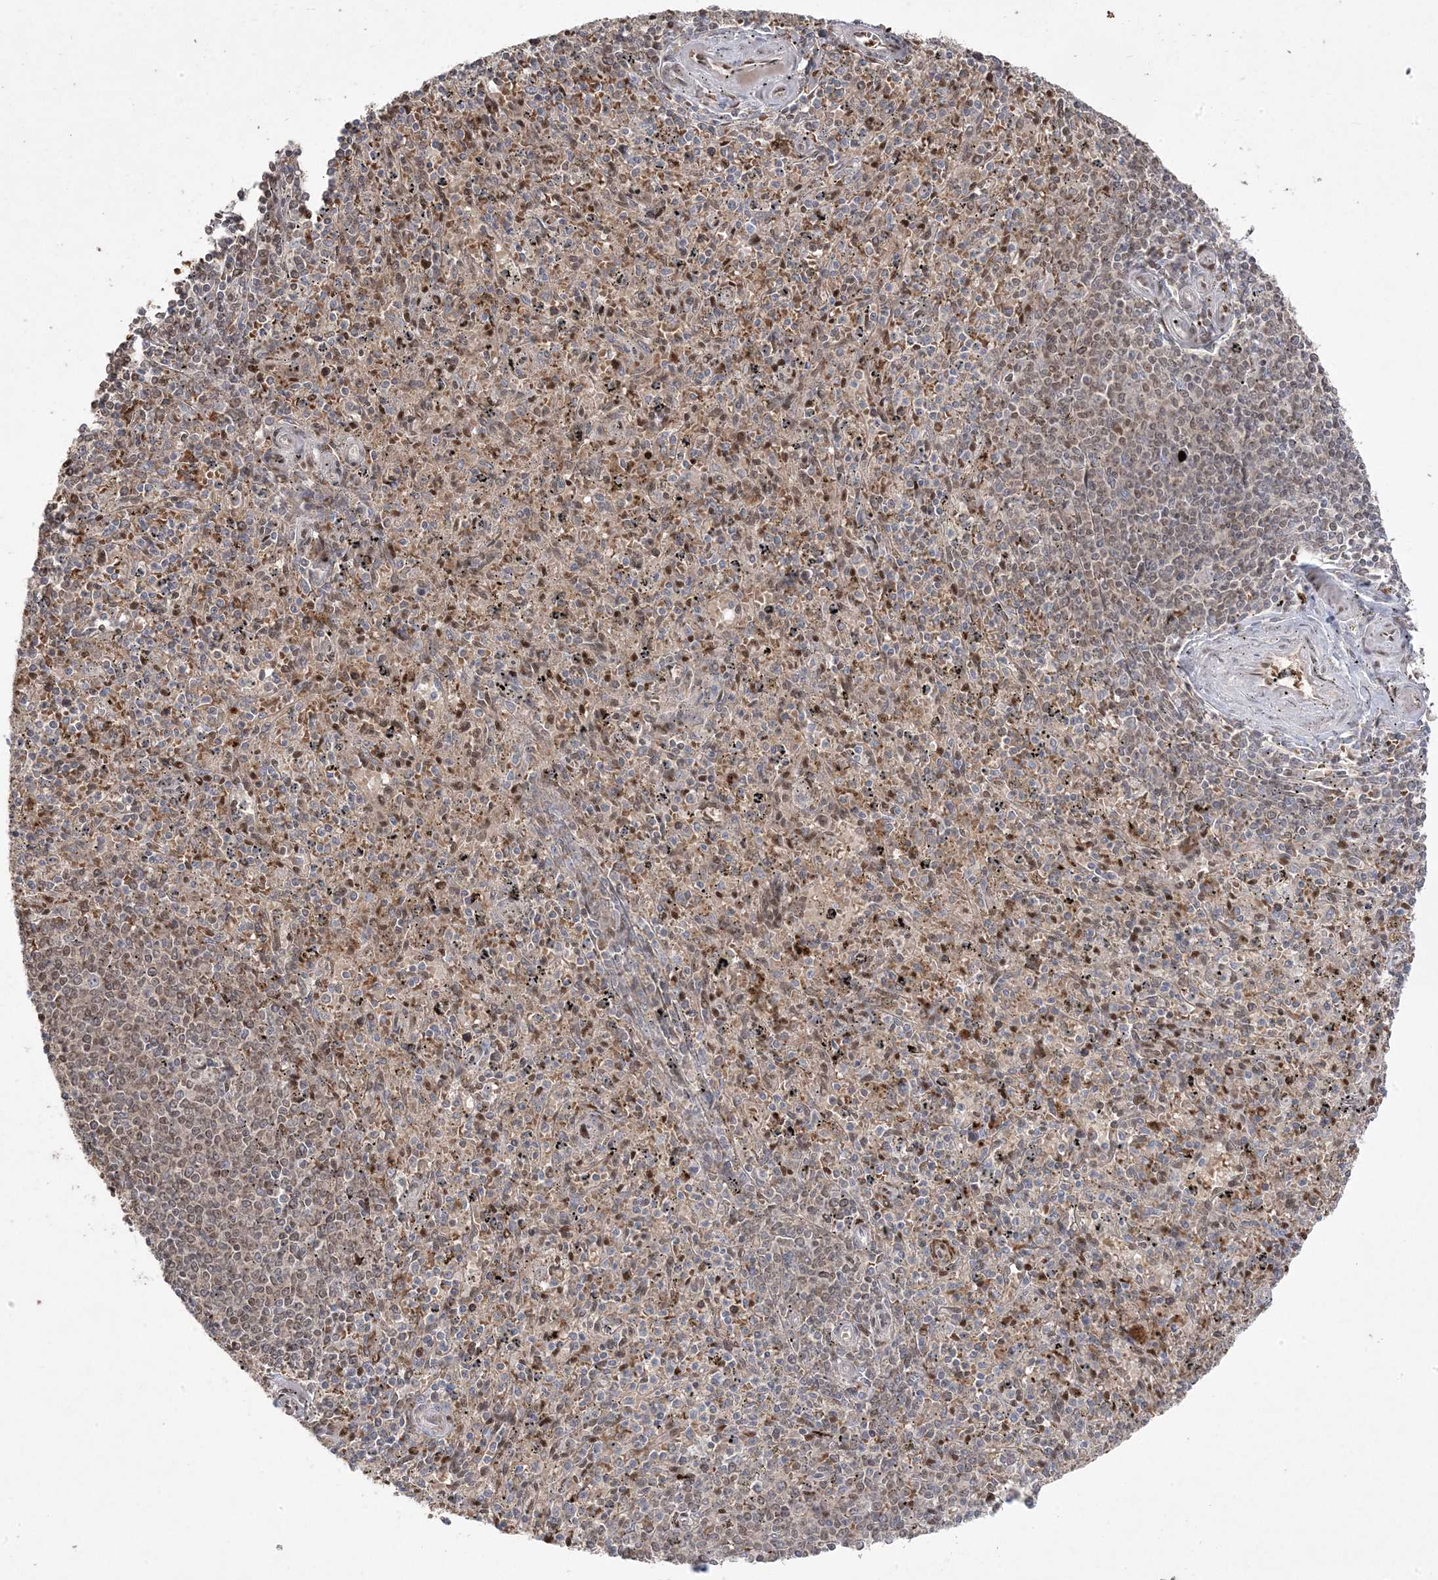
{"staining": {"intensity": "moderate", "quantity": "<25%", "location": "nuclear"}, "tissue": "spleen", "cell_type": "Cells in red pulp", "image_type": "normal", "snomed": [{"axis": "morphology", "description": "Normal tissue, NOS"}, {"axis": "topography", "description": "Spleen"}], "caption": "Protein analysis of normal spleen displays moderate nuclear expression in approximately <25% of cells in red pulp. (Brightfield microscopy of DAB IHC at high magnification).", "gene": "PPOX", "patient": {"sex": "male", "age": 72}}